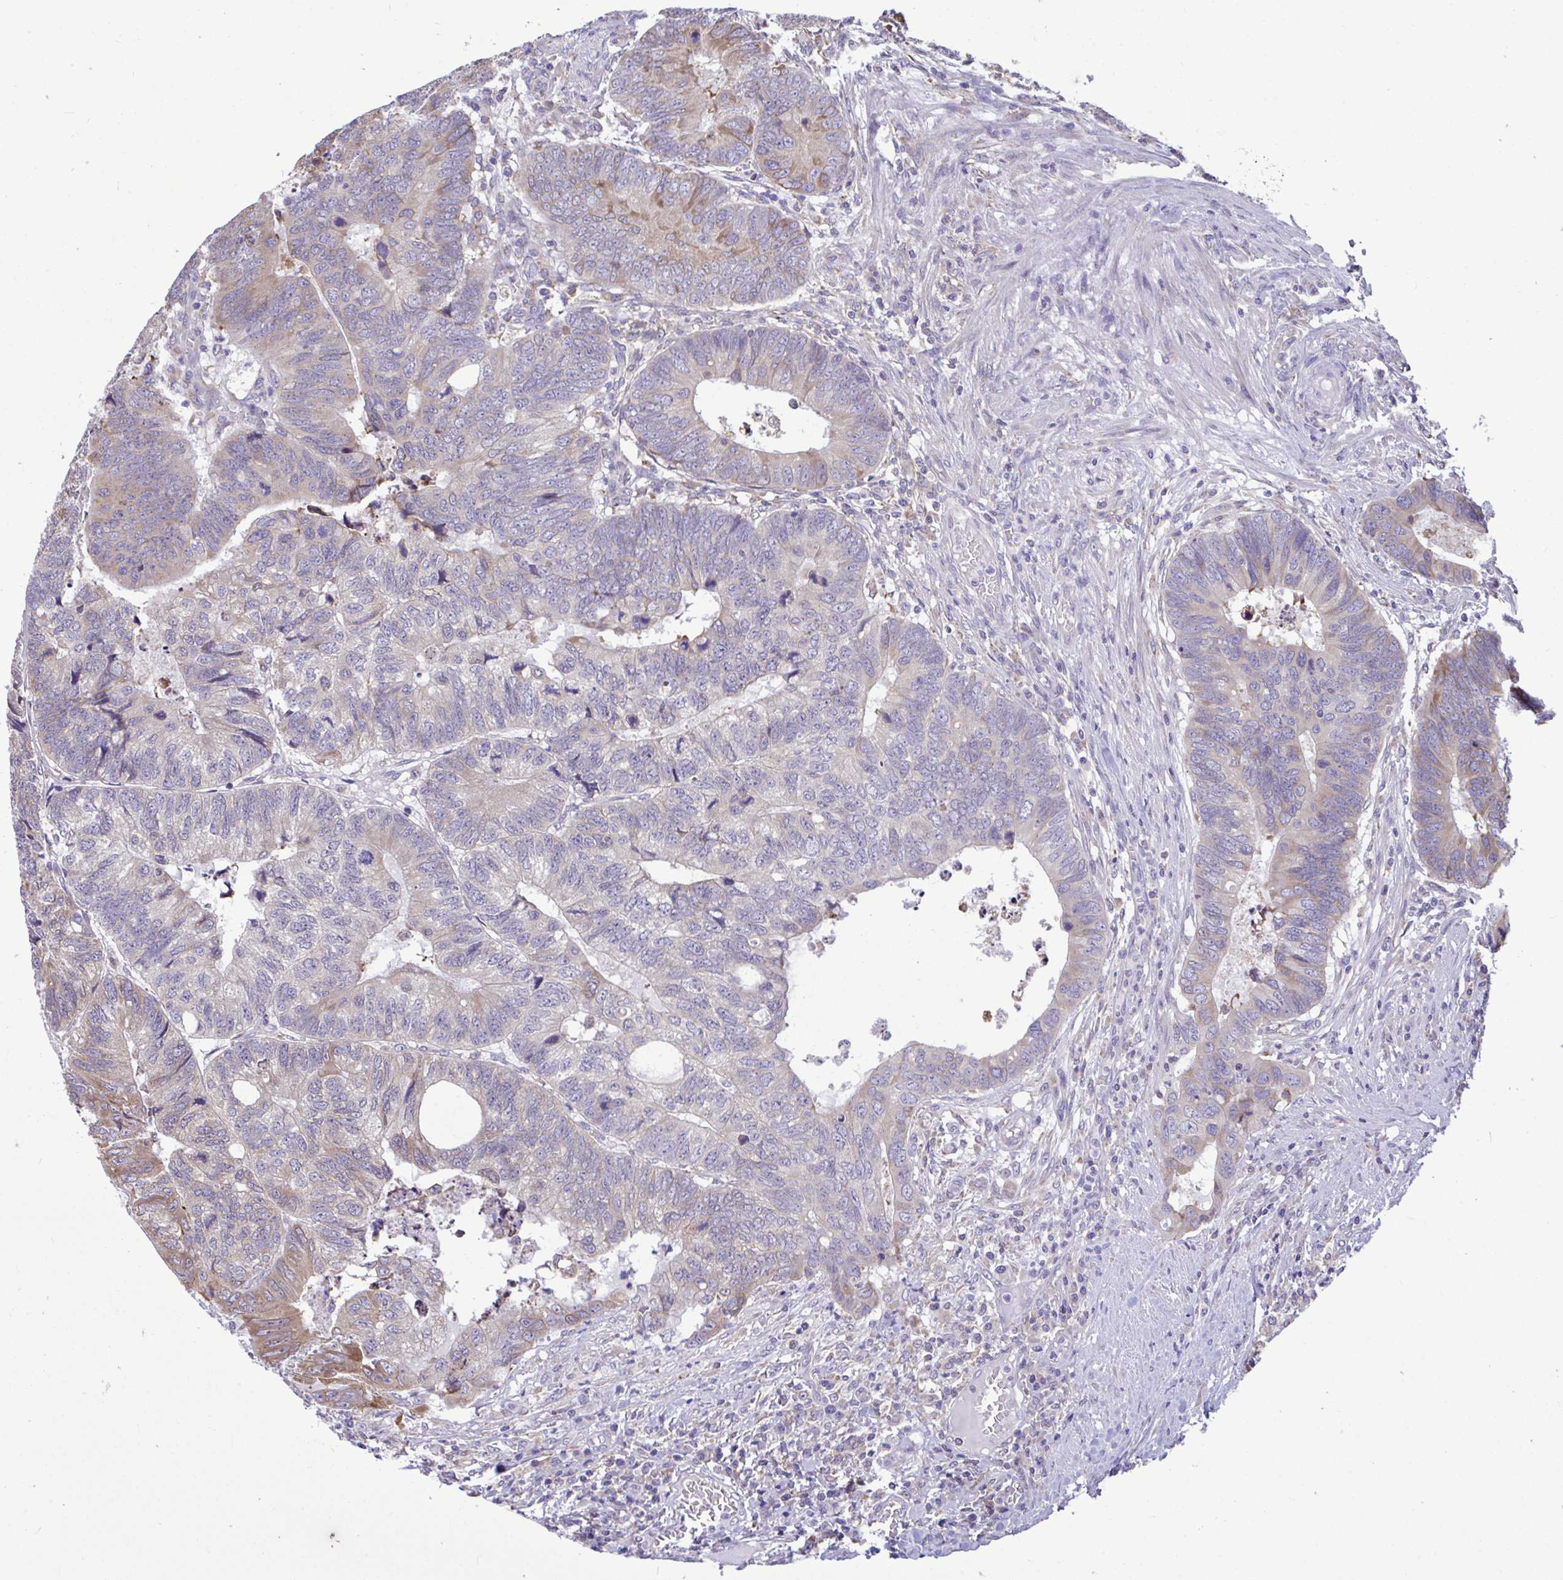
{"staining": {"intensity": "weak", "quantity": "25%-75%", "location": "cytoplasmic/membranous"}, "tissue": "colorectal cancer", "cell_type": "Tumor cells", "image_type": "cancer", "snomed": [{"axis": "morphology", "description": "Adenocarcinoma, NOS"}, {"axis": "topography", "description": "Colon"}], "caption": "Weak cytoplasmic/membranous expression for a protein is appreciated in about 25%-75% of tumor cells of colorectal cancer using immunohistochemistry (IHC).", "gene": "PIGK", "patient": {"sex": "male", "age": 62}}